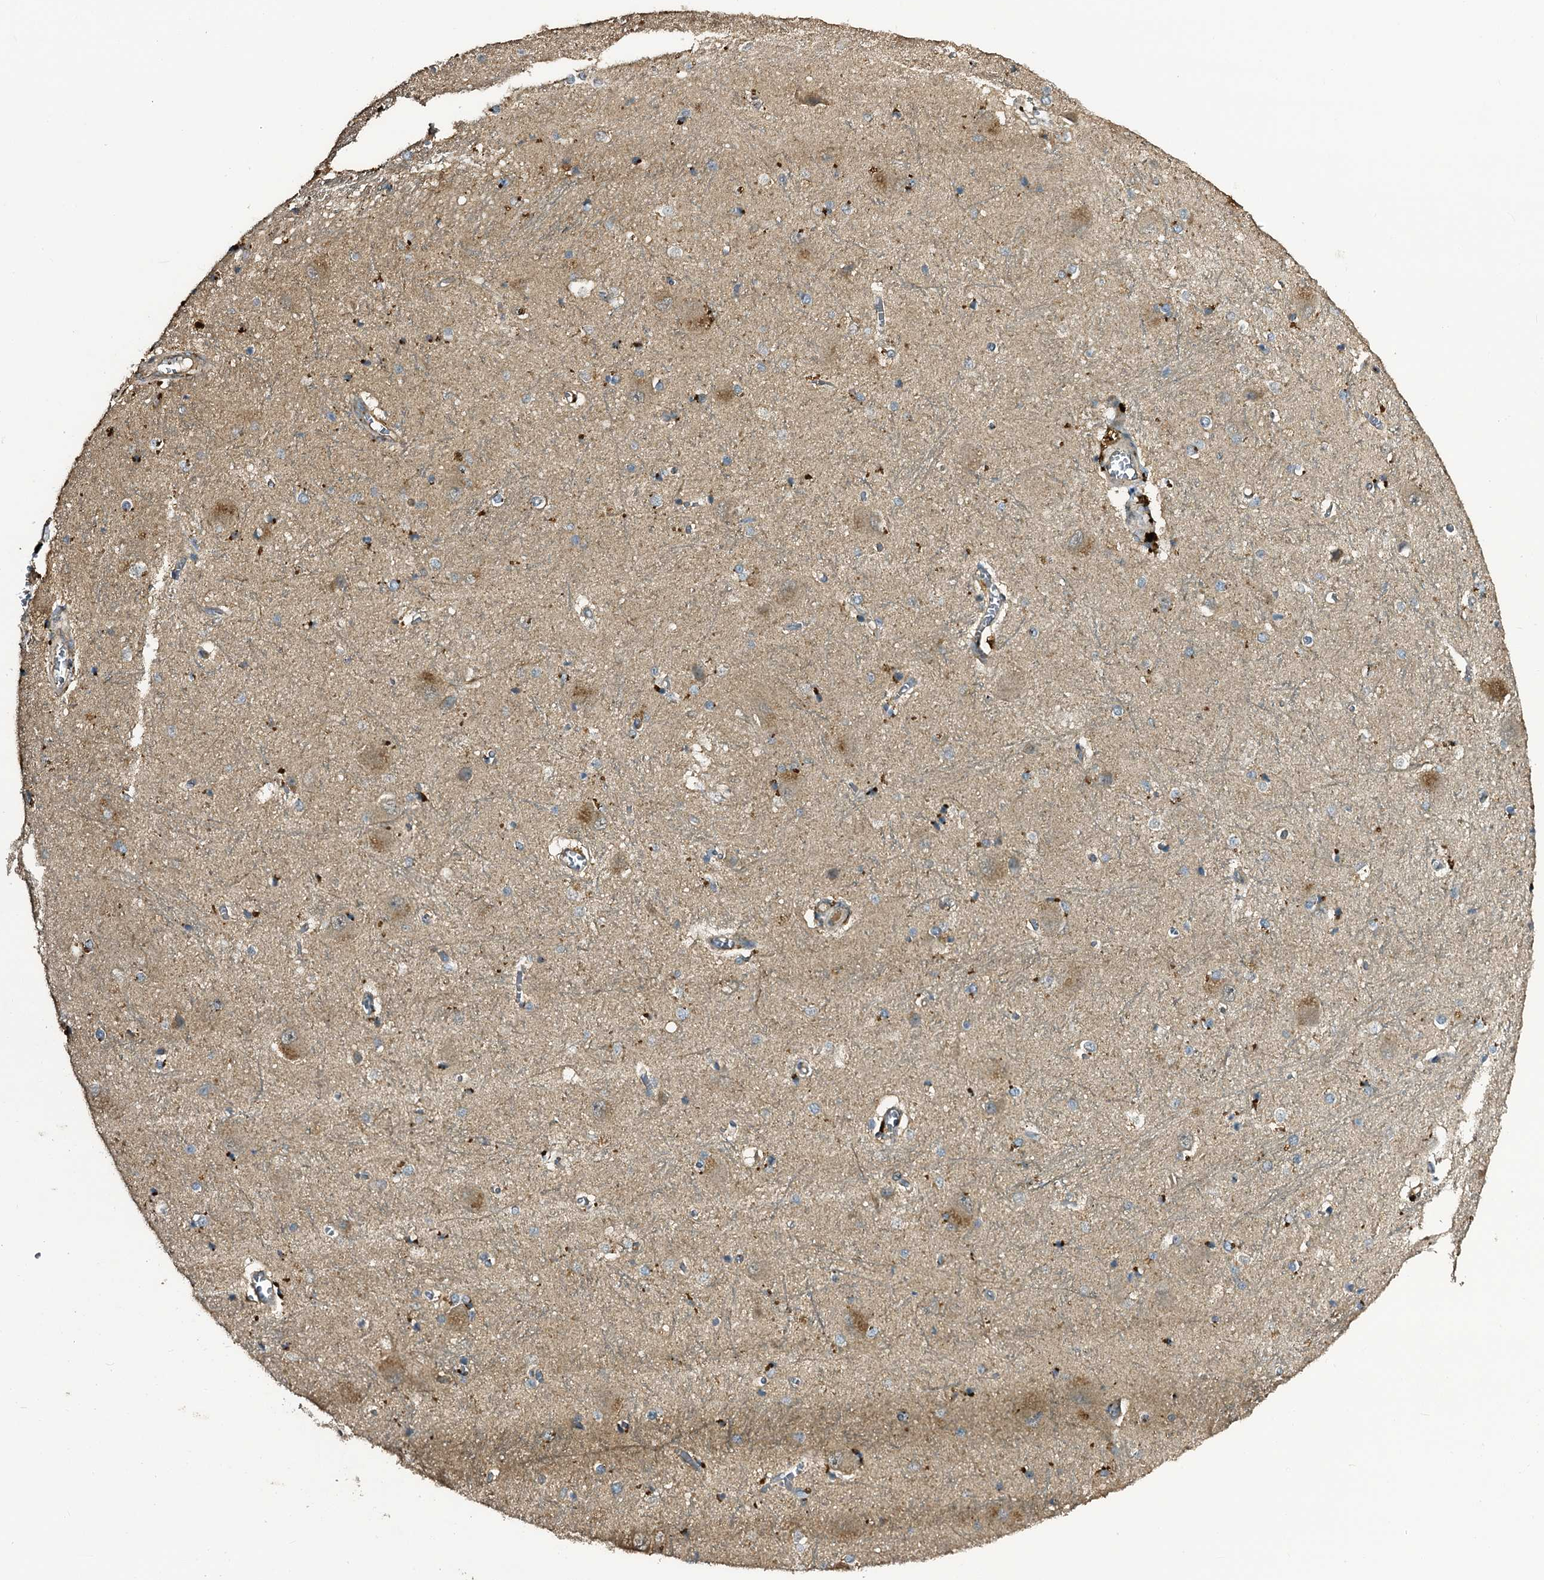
{"staining": {"intensity": "moderate", "quantity": "<25%", "location": "cytoplasmic/membranous"}, "tissue": "caudate", "cell_type": "Glial cells", "image_type": "normal", "snomed": [{"axis": "morphology", "description": "Normal tissue, NOS"}, {"axis": "topography", "description": "Lateral ventricle wall"}], "caption": "Moderate cytoplasmic/membranous positivity is seen in approximately <25% of glial cells in benign caudate.", "gene": "TPGS2", "patient": {"sex": "male", "age": 37}}